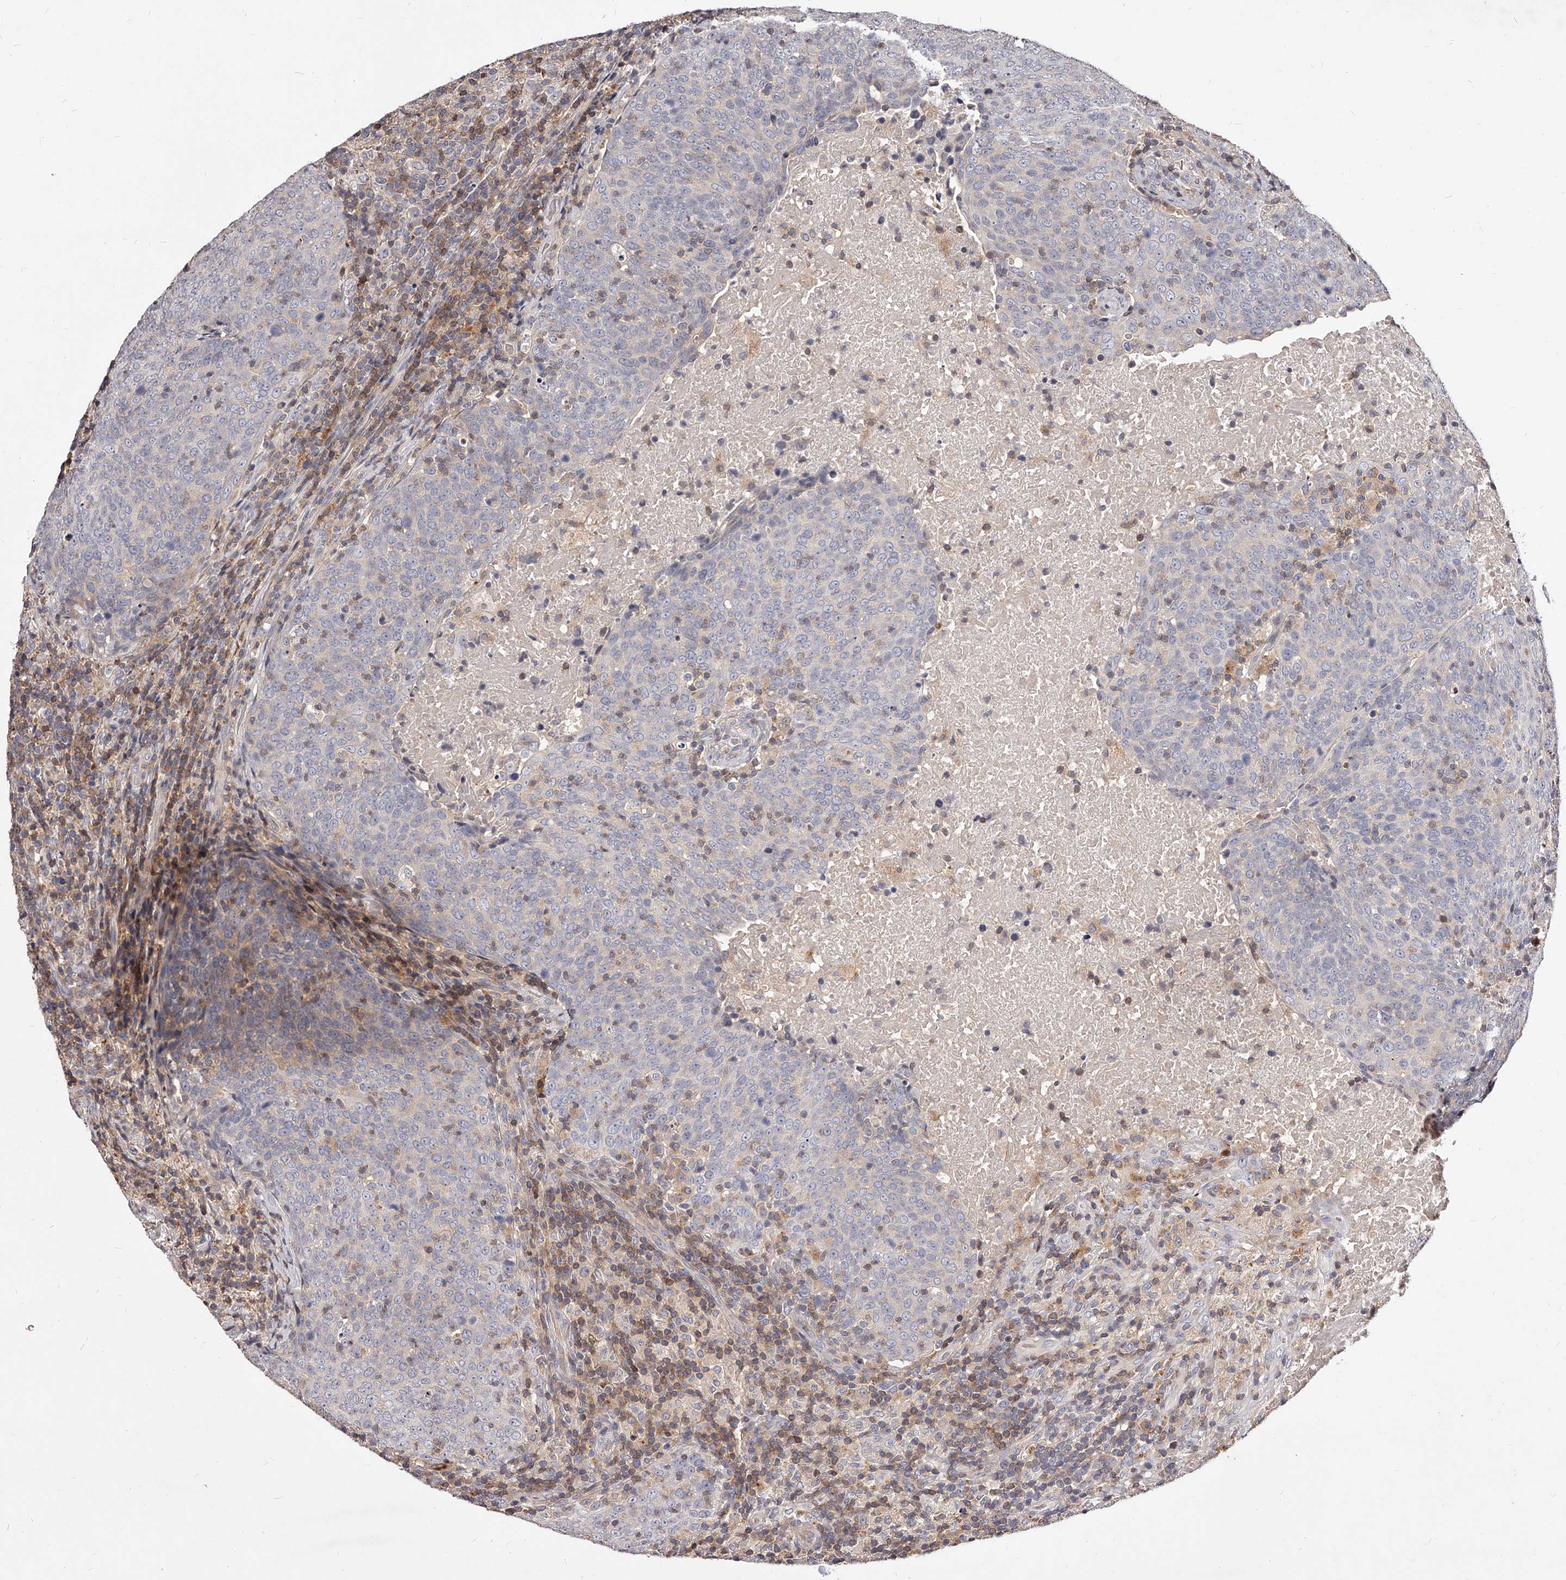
{"staining": {"intensity": "negative", "quantity": "none", "location": "none"}, "tissue": "head and neck cancer", "cell_type": "Tumor cells", "image_type": "cancer", "snomed": [{"axis": "morphology", "description": "Squamous cell carcinoma, NOS"}, {"axis": "morphology", "description": "Squamous cell carcinoma, metastatic, NOS"}, {"axis": "topography", "description": "Lymph node"}, {"axis": "topography", "description": "Head-Neck"}], "caption": "IHC of head and neck cancer displays no positivity in tumor cells.", "gene": "PHACTR1", "patient": {"sex": "male", "age": 62}}